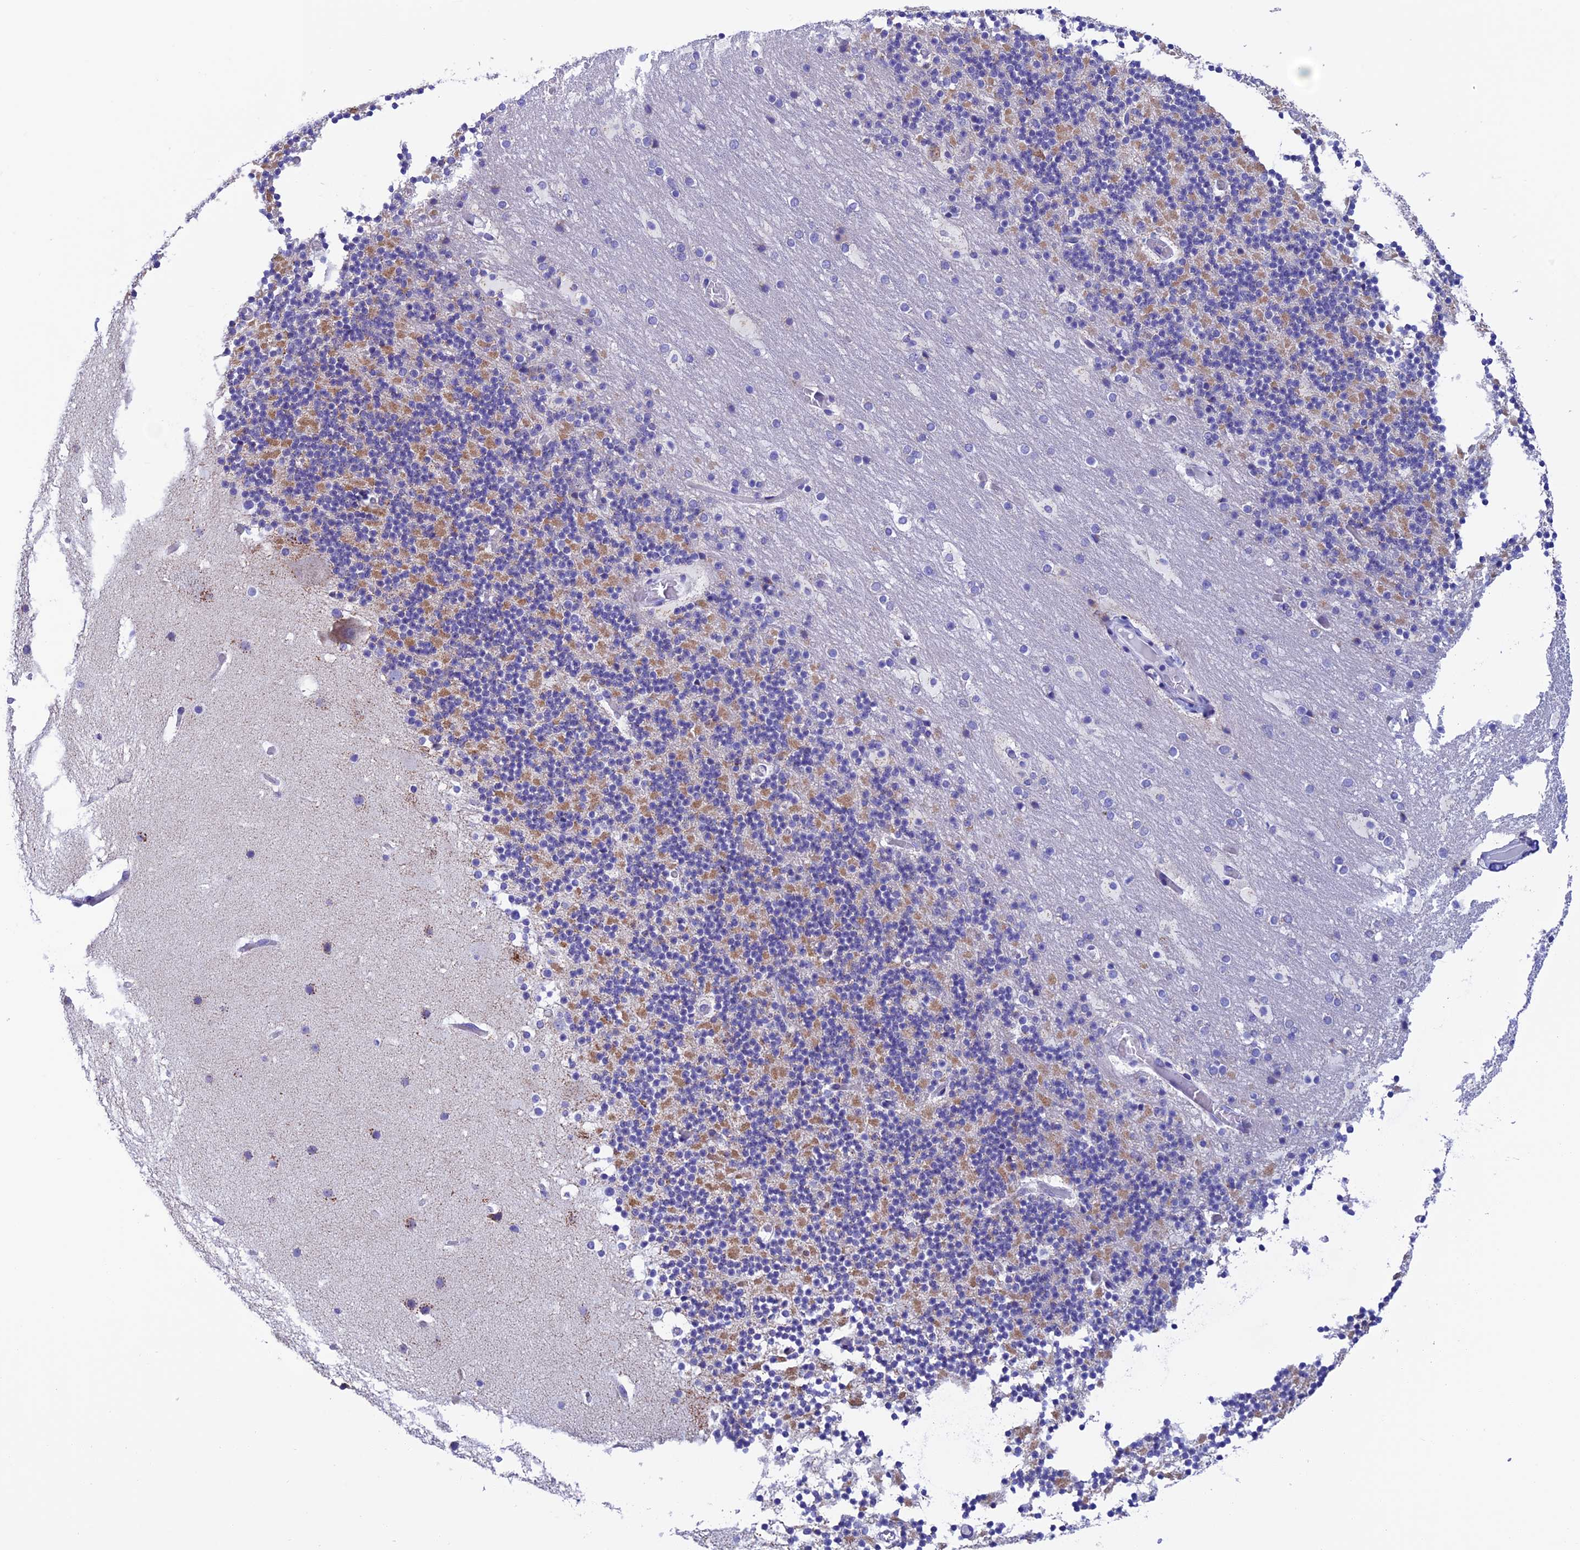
{"staining": {"intensity": "moderate", "quantity": "<25%", "location": "cytoplasmic/membranous"}, "tissue": "cerebellum", "cell_type": "Cells in granular layer", "image_type": "normal", "snomed": [{"axis": "morphology", "description": "Normal tissue, NOS"}, {"axis": "topography", "description": "Cerebellum"}], "caption": "Cerebellum was stained to show a protein in brown. There is low levels of moderate cytoplasmic/membranous staining in about <25% of cells in granular layer. (DAB IHC with brightfield microscopy, high magnification).", "gene": "NXPE4", "patient": {"sex": "male", "age": 57}}